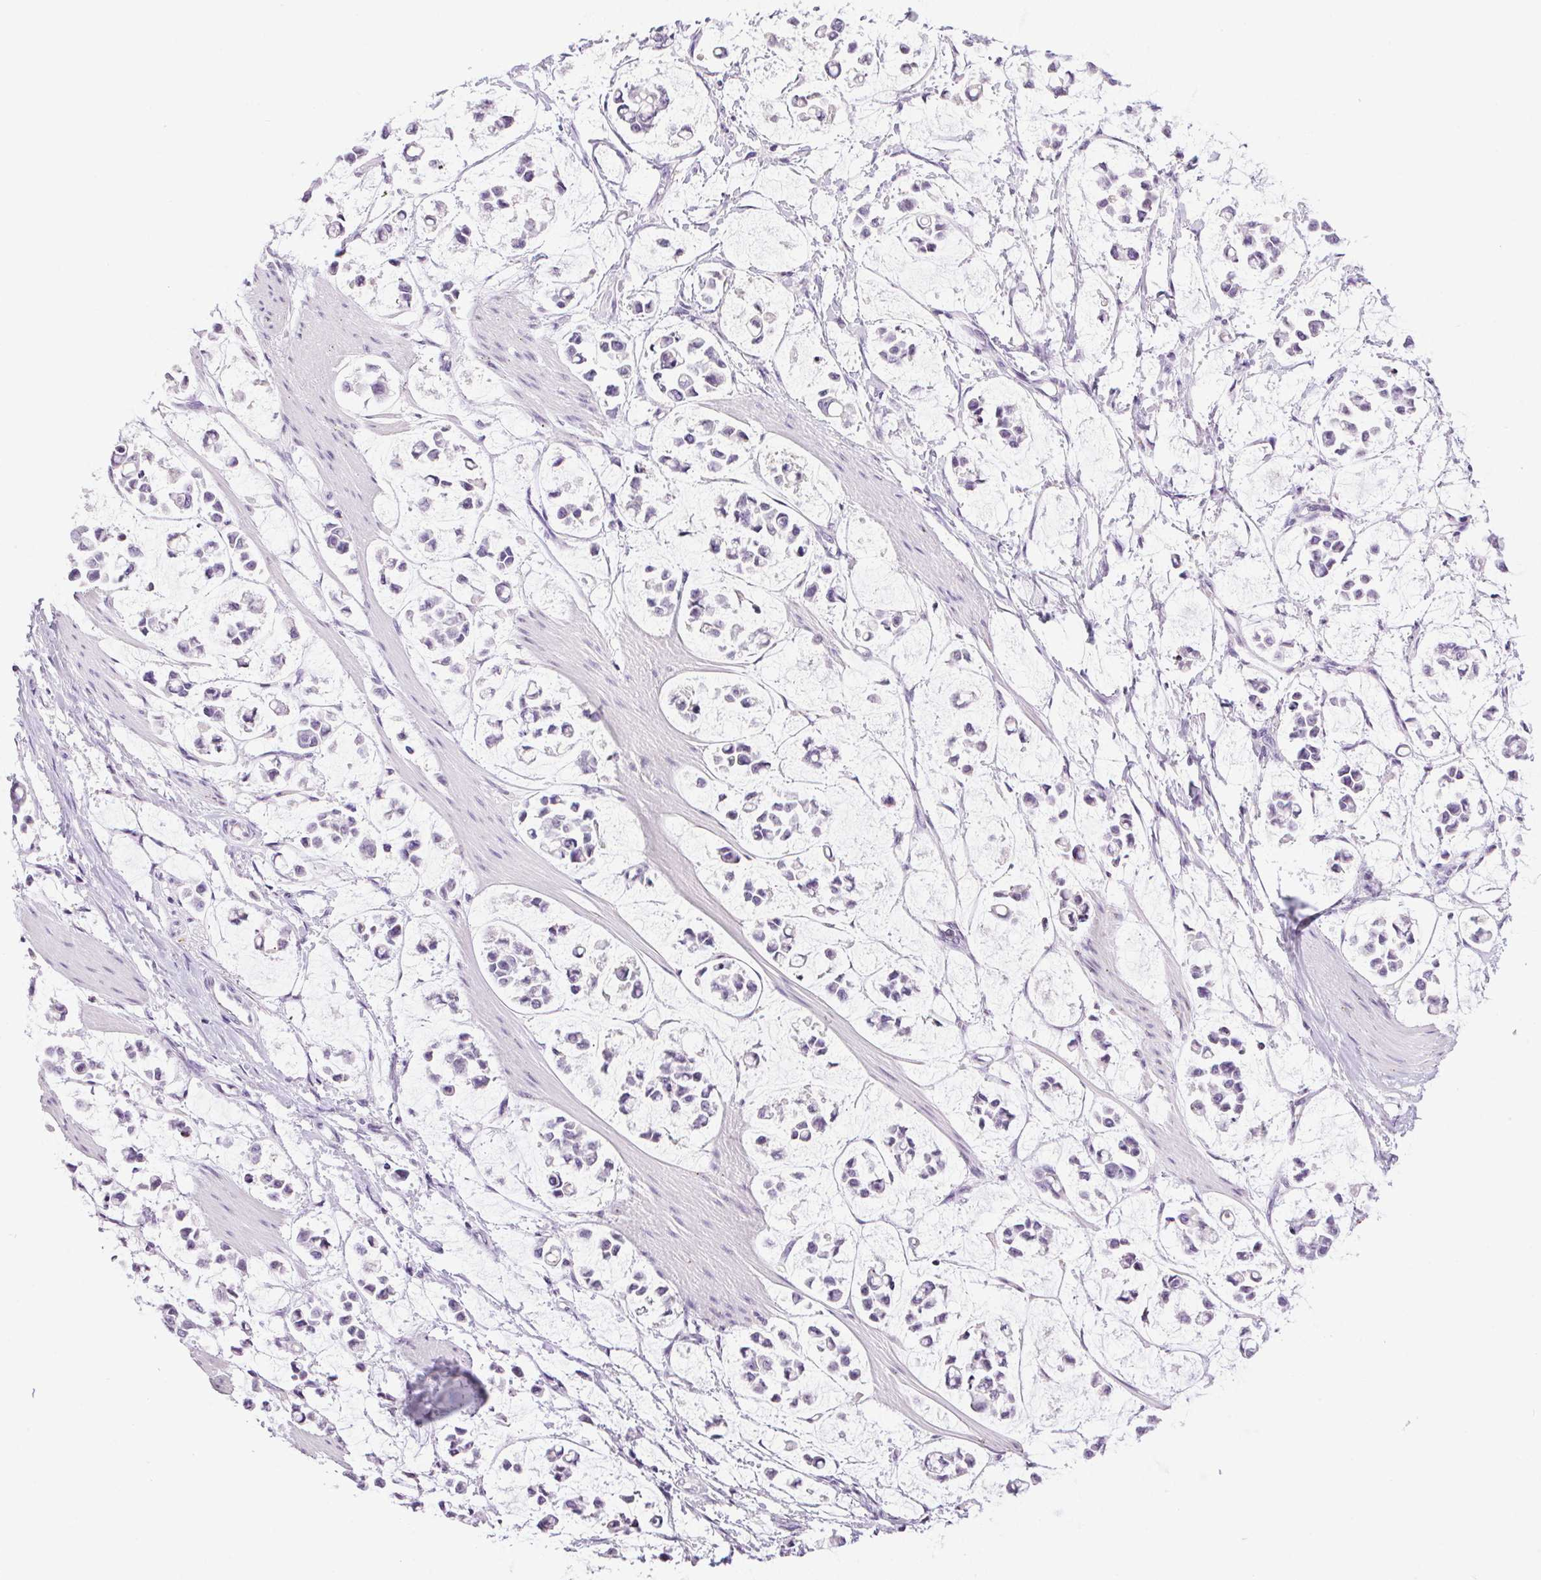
{"staining": {"intensity": "negative", "quantity": "none", "location": "none"}, "tissue": "stomach cancer", "cell_type": "Tumor cells", "image_type": "cancer", "snomed": [{"axis": "morphology", "description": "Adenocarcinoma, NOS"}, {"axis": "topography", "description": "Stomach"}], "caption": "IHC histopathology image of stomach cancer stained for a protein (brown), which shows no expression in tumor cells. (DAB (3,3'-diaminobenzidine) IHC with hematoxylin counter stain).", "gene": "TMEM88B", "patient": {"sex": "male", "age": 82}}